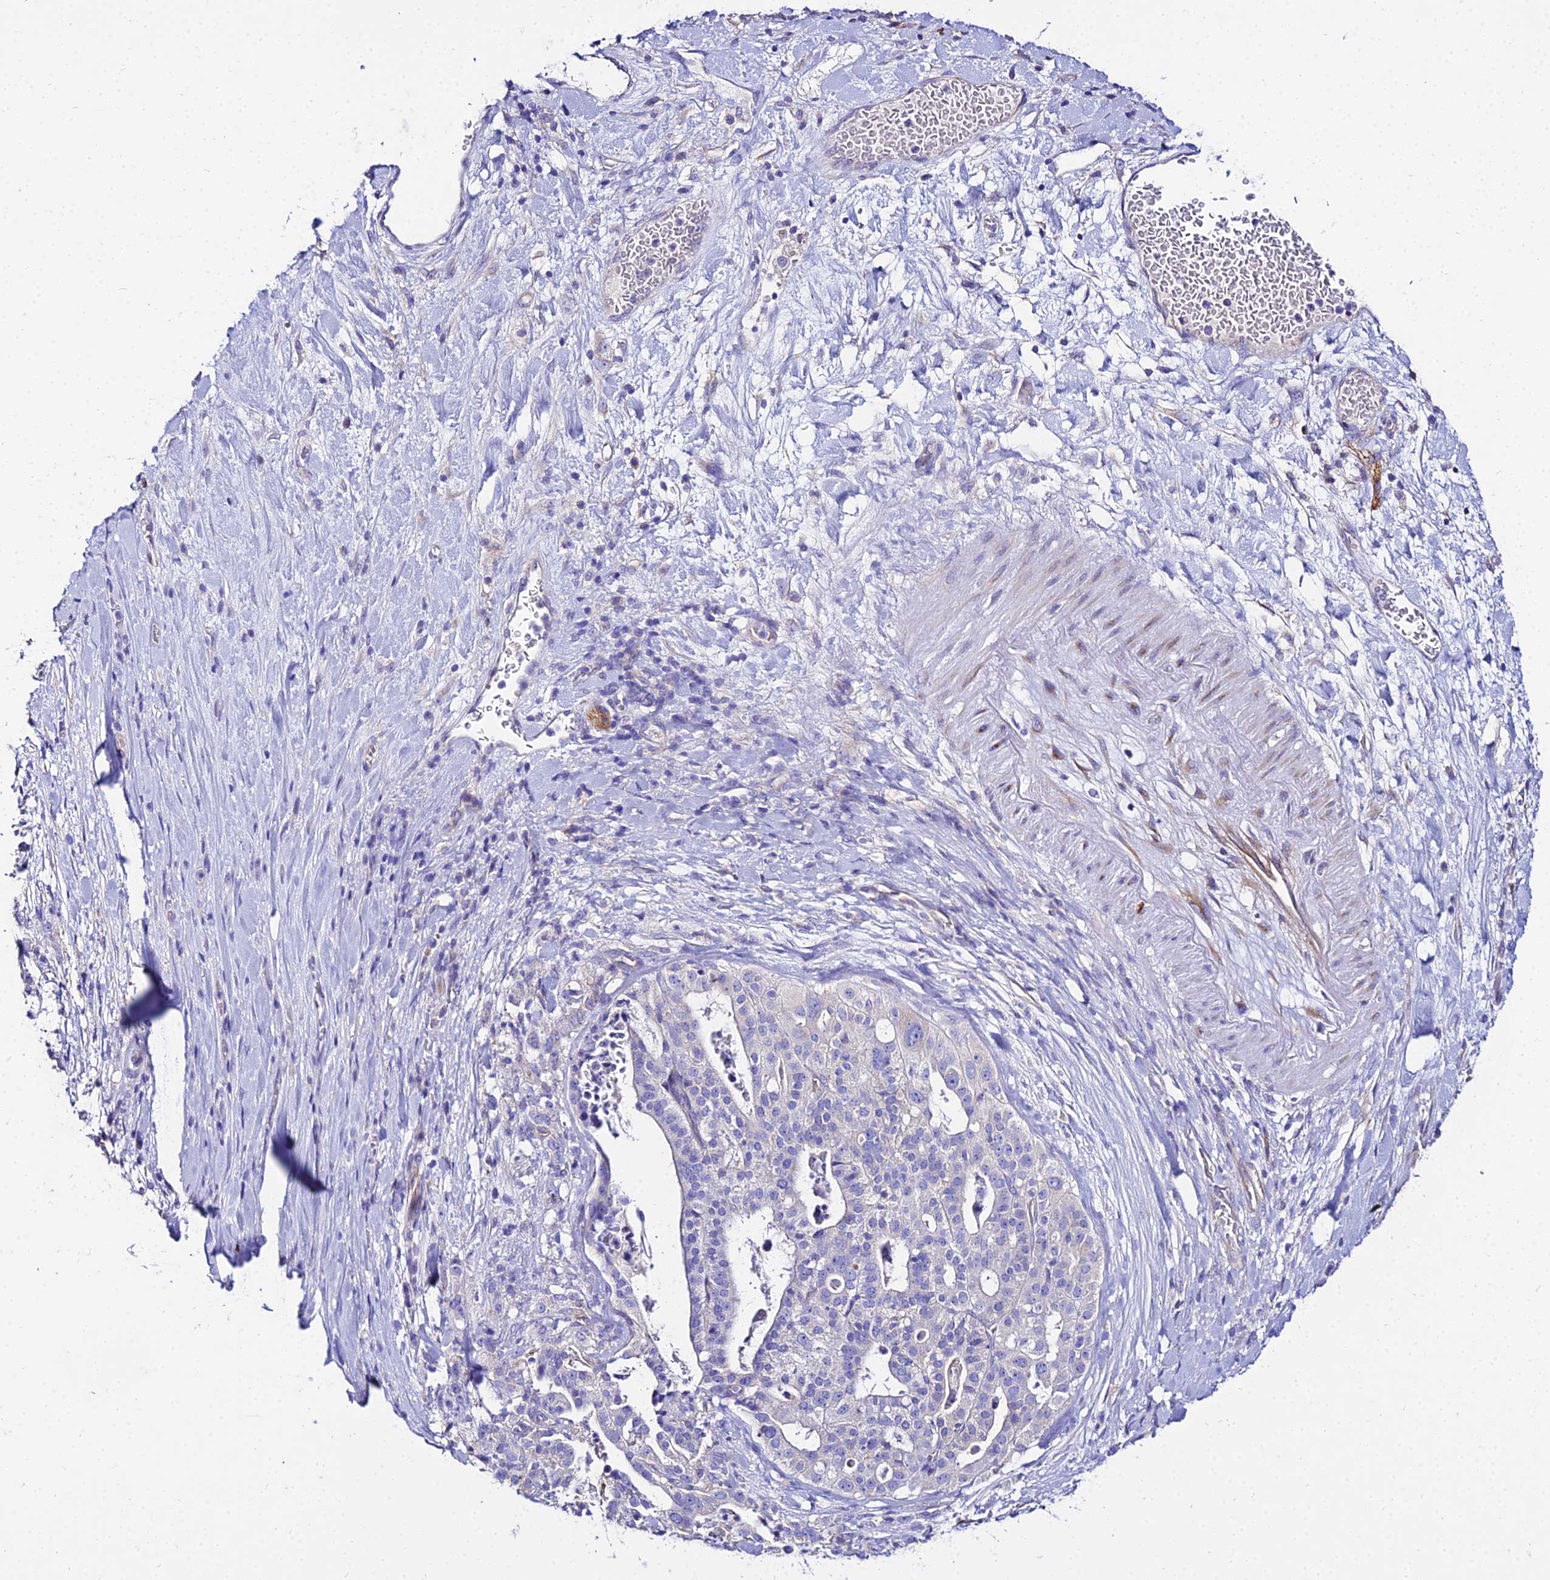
{"staining": {"intensity": "negative", "quantity": "none", "location": "none"}, "tissue": "stomach cancer", "cell_type": "Tumor cells", "image_type": "cancer", "snomed": [{"axis": "morphology", "description": "Adenocarcinoma, NOS"}, {"axis": "topography", "description": "Stomach"}], "caption": "Tumor cells are negative for brown protein staining in stomach cancer.", "gene": "TUBA3D", "patient": {"sex": "male", "age": 48}}